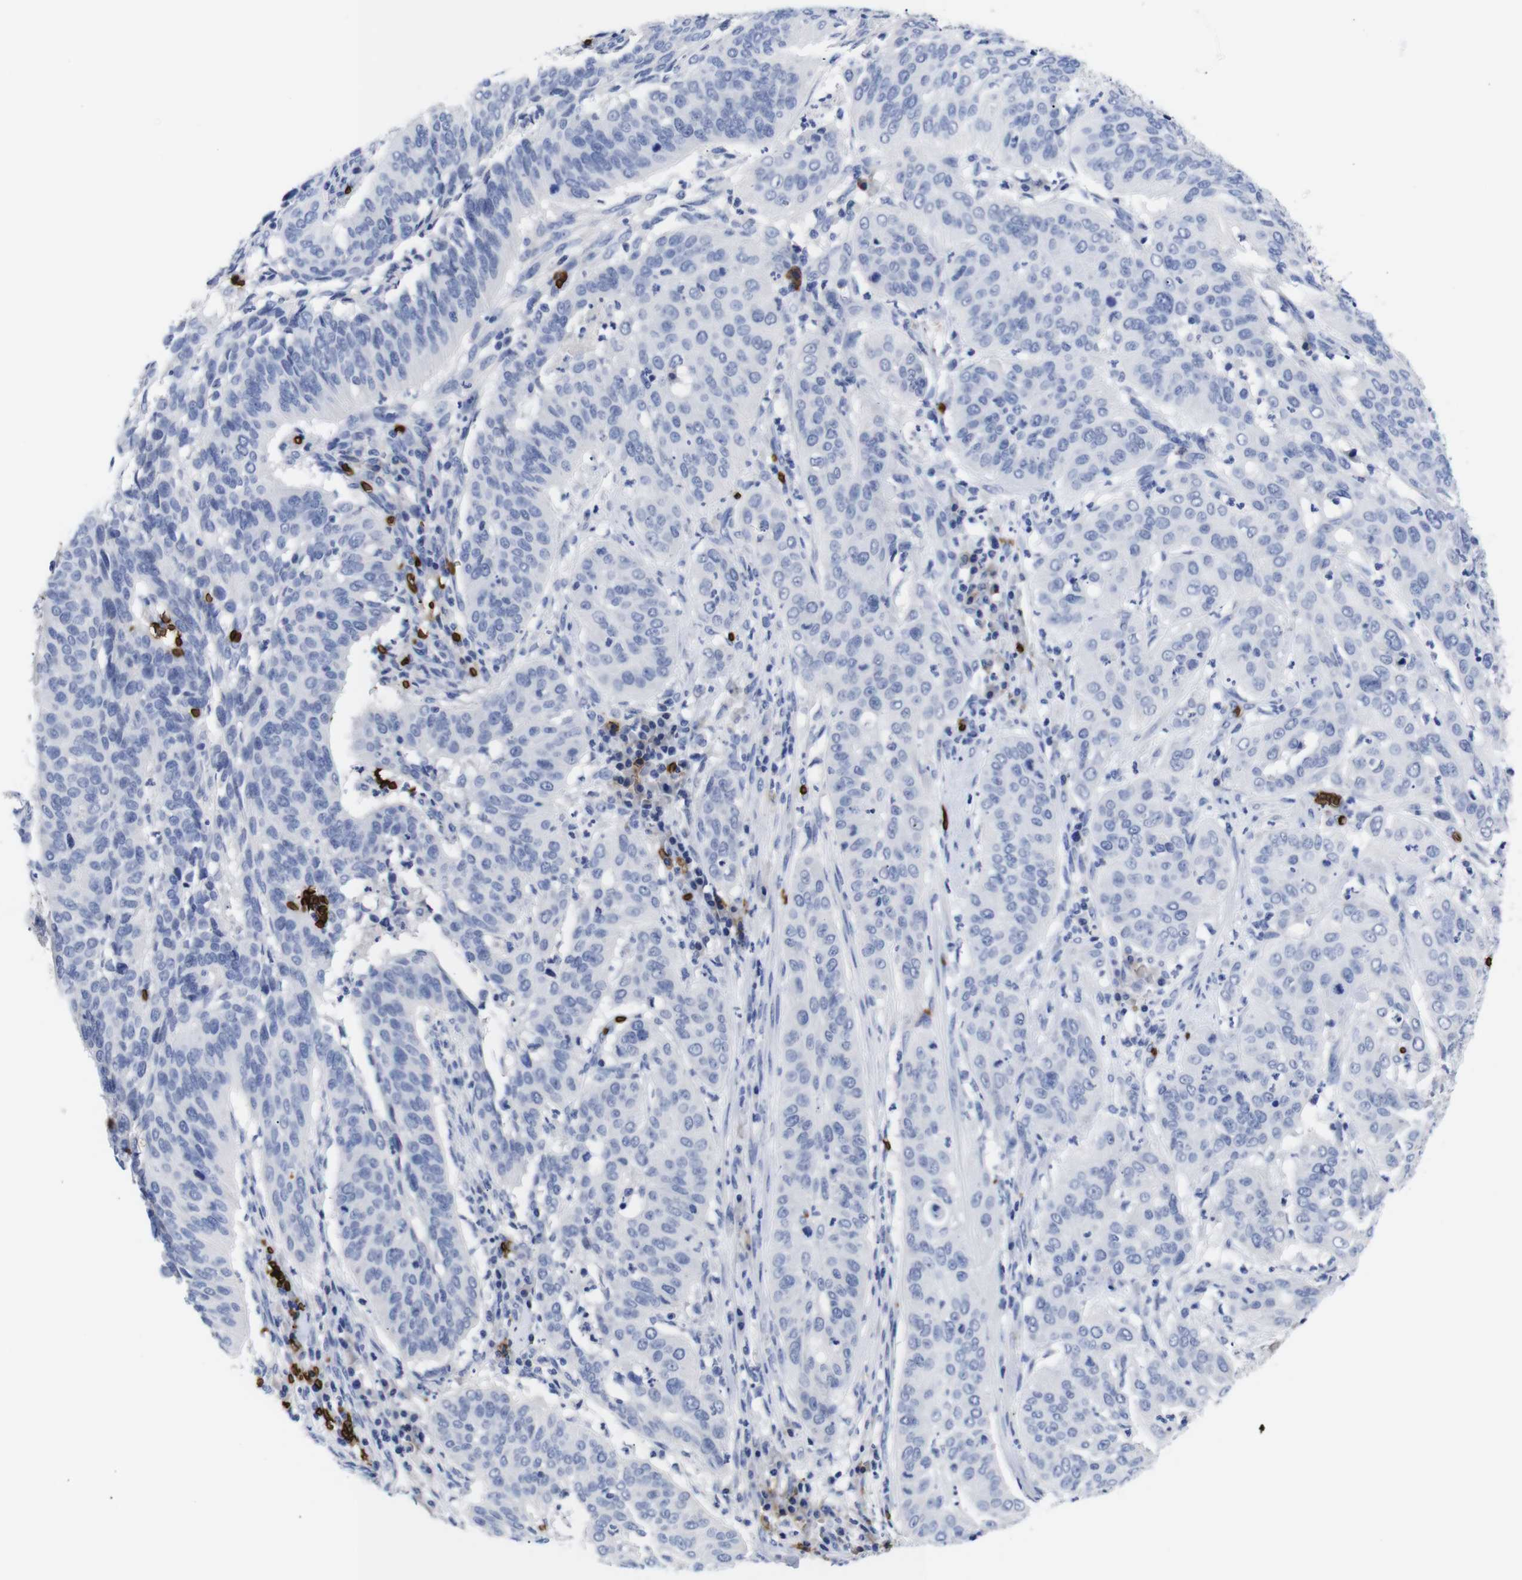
{"staining": {"intensity": "negative", "quantity": "none", "location": "none"}, "tissue": "cervical cancer", "cell_type": "Tumor cells", "image_type": "cancer", "snomed": [{"axis": "morphology", "description": "Normal tissue, NOS"}, {"axis": "morphology", "description": "Squamous cell carcinoma, NOS"}, {"axis": "topography", "description": "Cervix"}], "caption": "DAB immunohistochemical staining of cervical cancer (squamous cell carcinoma) reveals no significant positivity in tumor cells.", "gene": "S1PR2", "patient": {"sex": "female", "age": 39}}